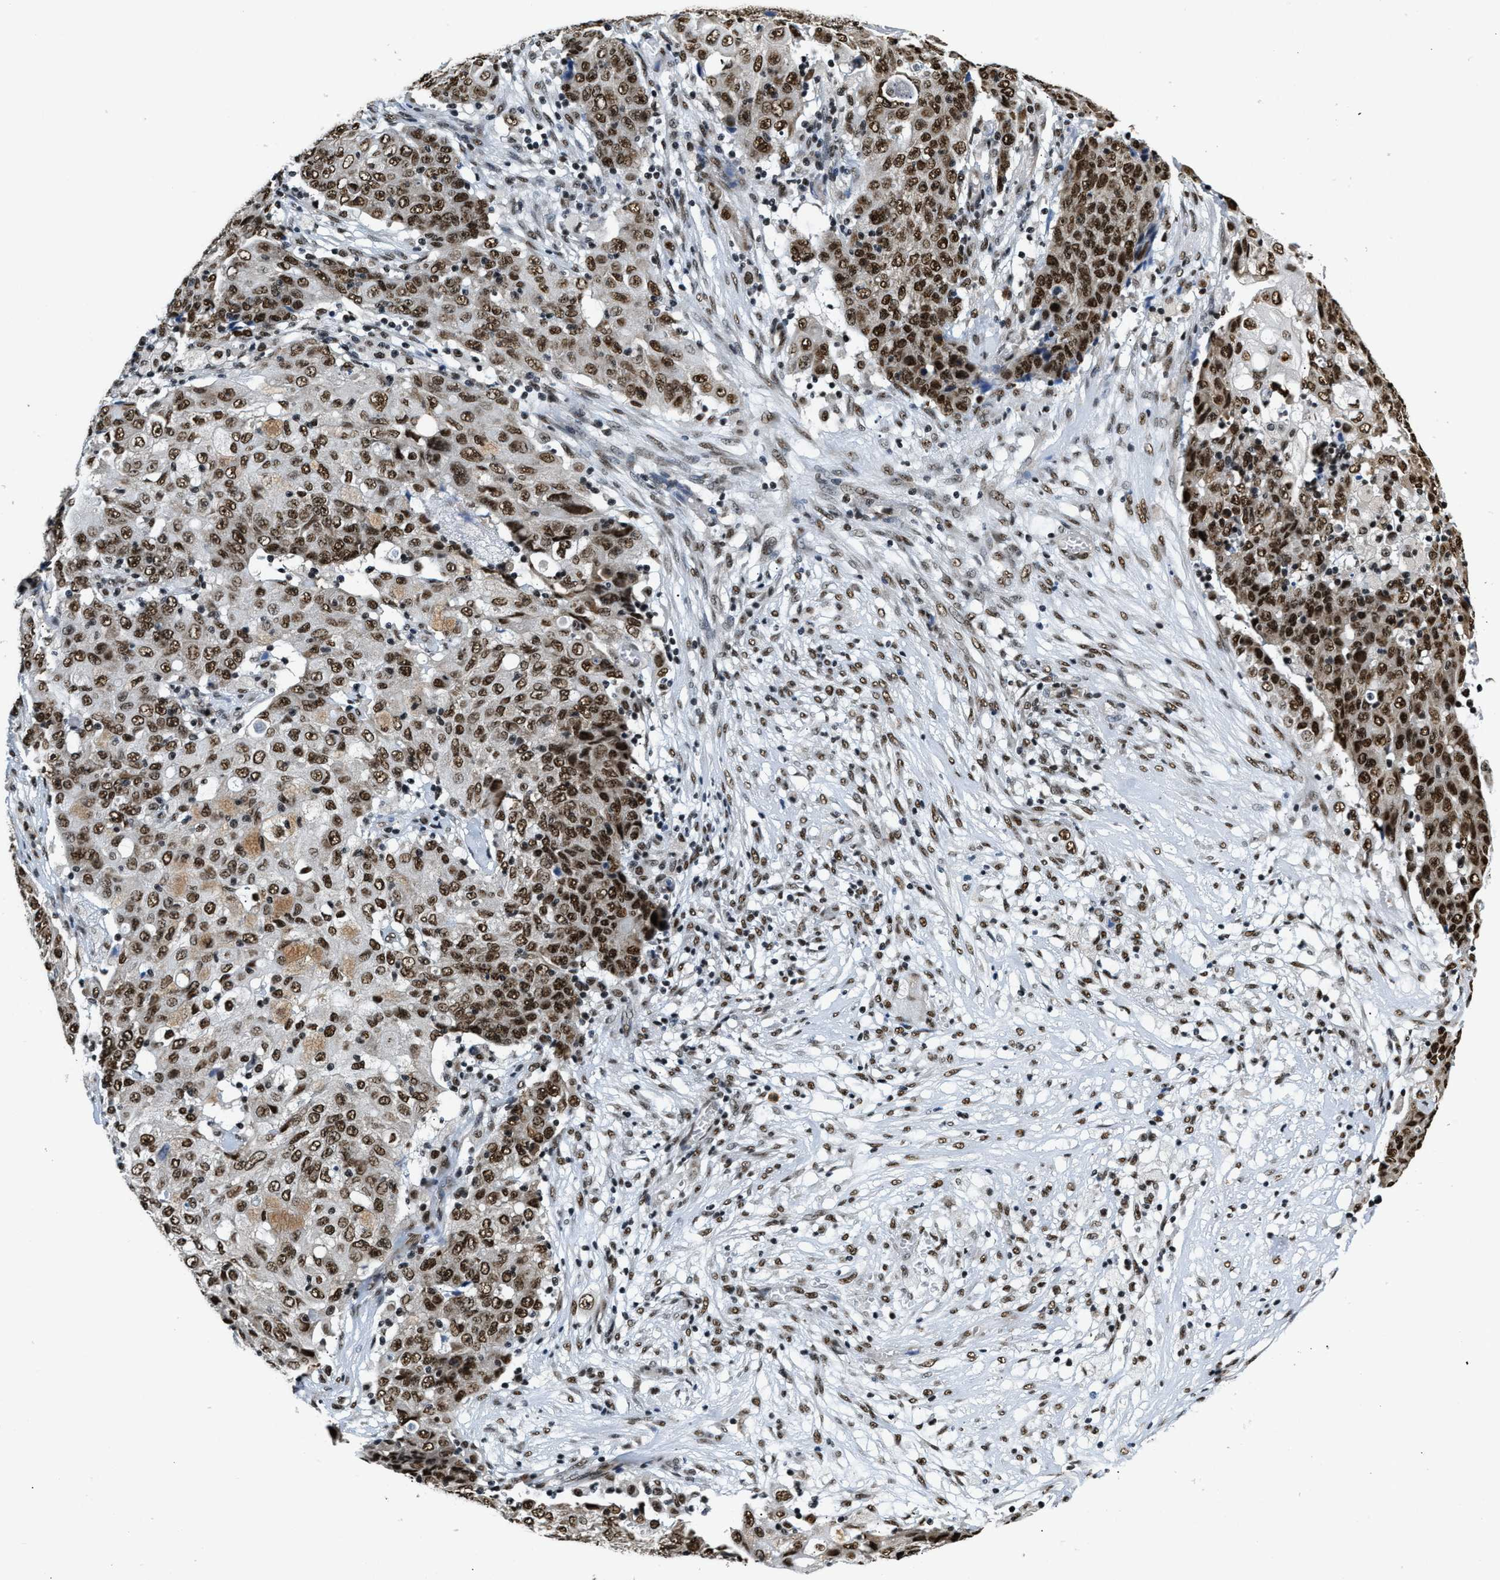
{"staining": {"intensity": "strong", "quantity": ">75%", "location": "nuclear"}, "tissue": "ovarian cancer", "cell_type": "Tumor cells", "image_type": "cancer", "snomed": [{"axis": "morphology", "description": "Carcinoma, endometroid"}, {"axis": "topography", "description": "Ovary"}], "caption": "Immunohistochemical staining of ovarian cancer exhibits strong nuclear protein expression in about >75% of tumor cells.", "gene": "CCNDBP1", "patient": {"sex": "female", "age": 42}}